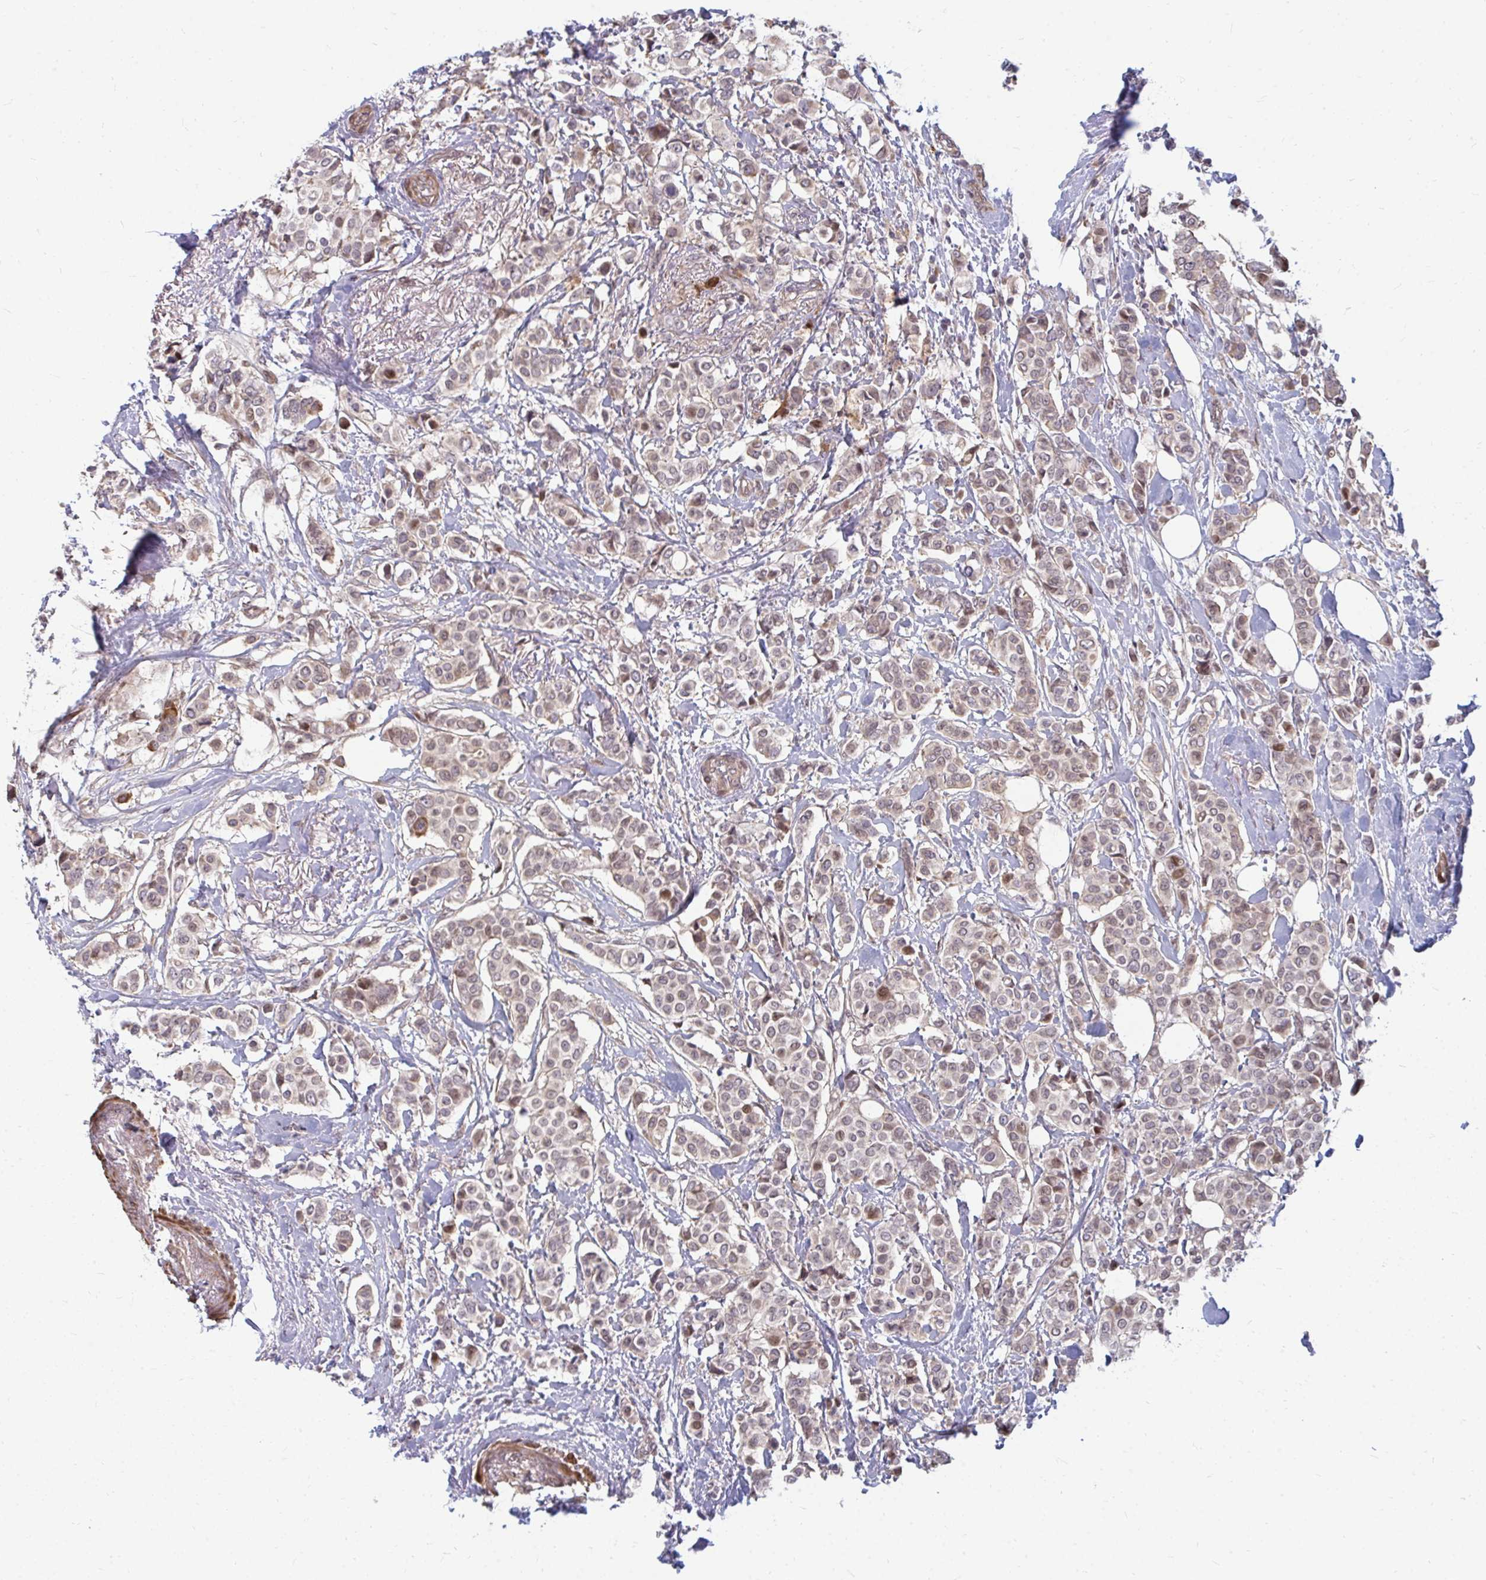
{"staining": {"intensity": "weak", "quantity": "25%-75%", "location": "cytoplasmic/membranous,nuclear"}, "tissue": "breast cancer", "cell_type": "Tumor cells", "image_type": "cancer", "snomed": [{"axis": "morphology", "description": "Lobular carcinoma"}, {"axis": "topography", "description": "Breast"}], "caption": "Immunohistochemical staining of human breast lobular carcinoma displays weak cytoplasmic/membranous and nuclear protein staining in about 25%-75% of tumor cells.", "gene": "ZNF285", "patient": {"sex": "female", "age": 51}}